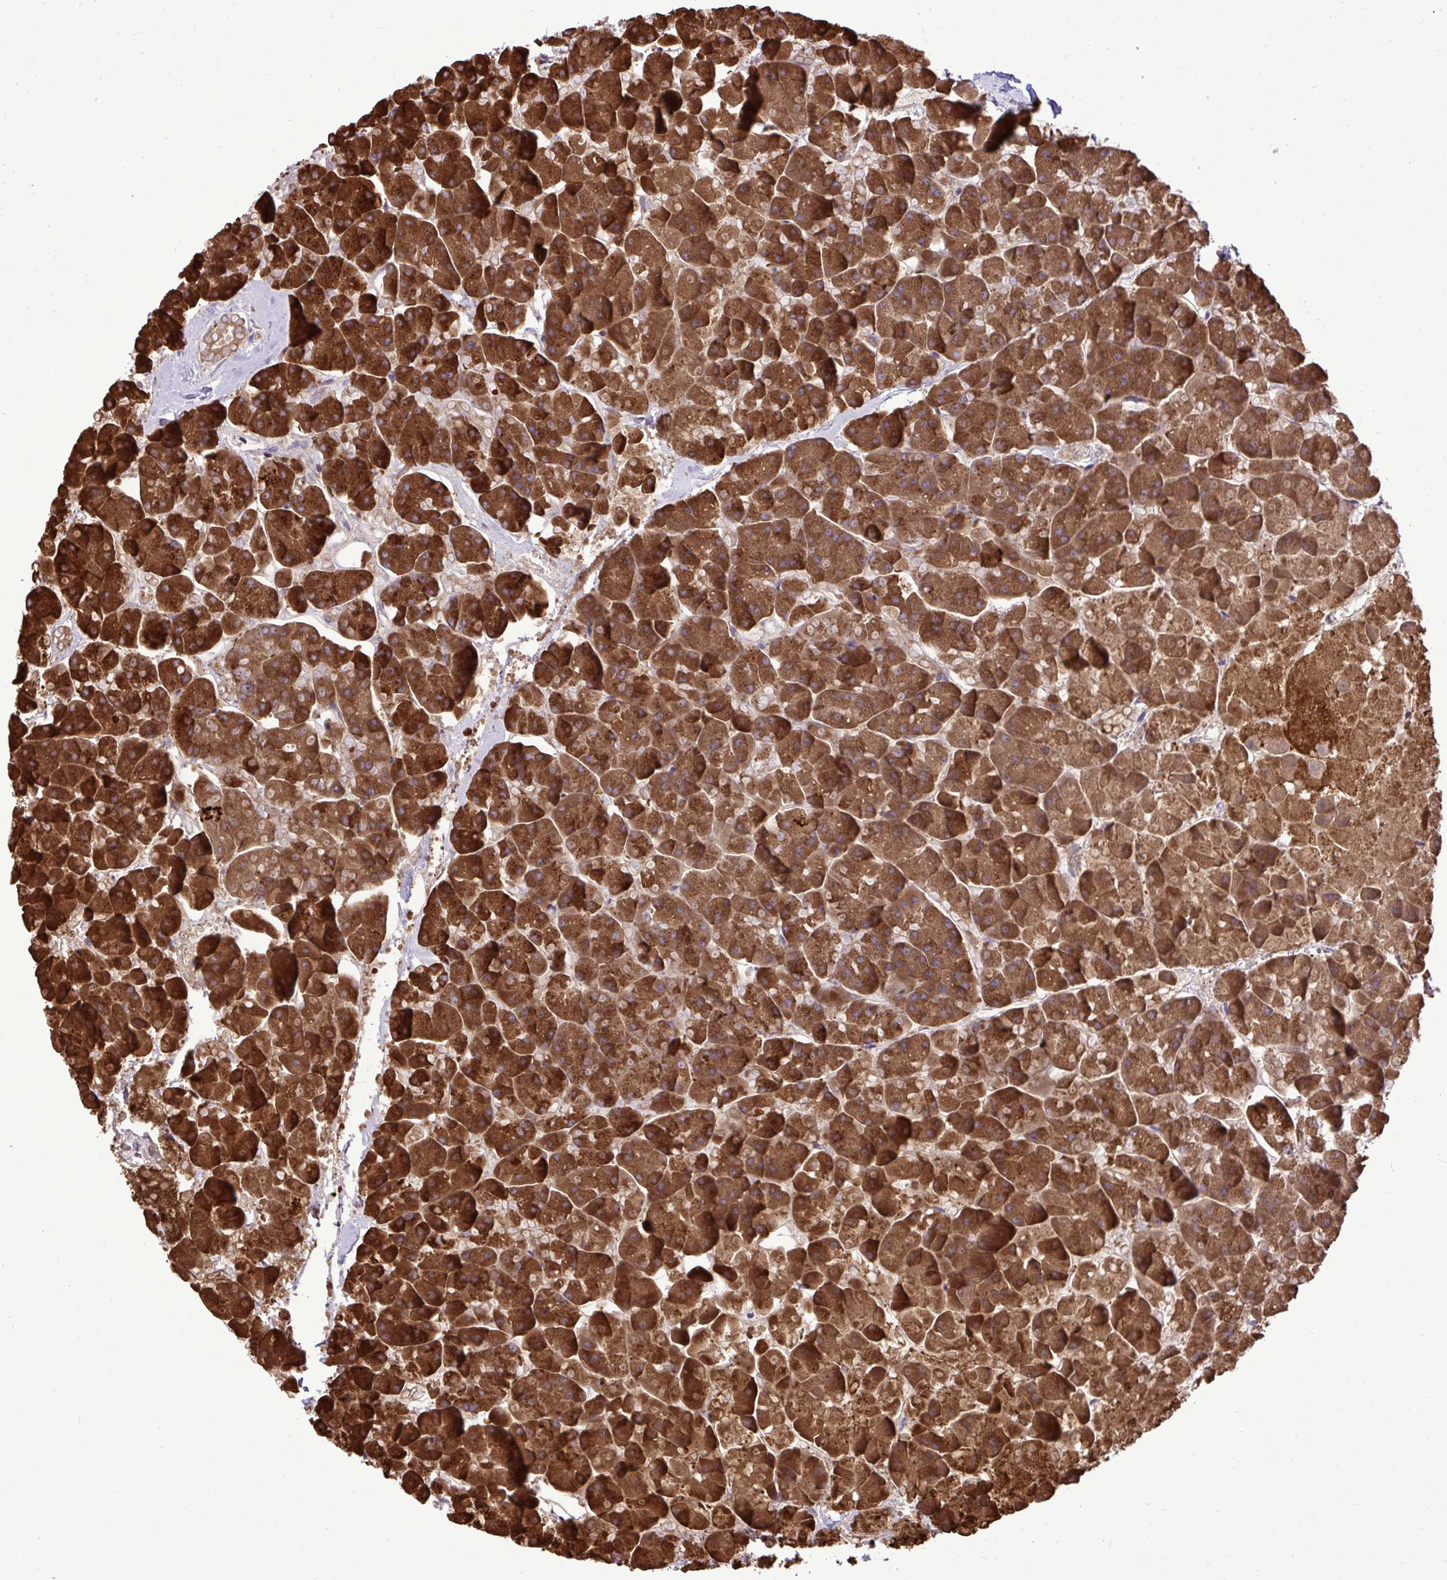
{"staining": {"intensity": "strong", "quantity": ">75%", "location": "cytoplasmic/membranous"}, "tissue": "pancreas", "cell_type": "Exocrine glandular cells", "image_type": "normal", "snomed": [{"axis": "morphology", "description": "Normal tissue, NOS"}, {"axis": "topography", "description": "Pancreas"}, {"axis": "topography", "description": "Peripheral nerve tissue"}], "caption": "This histopathology image shows IHC staining of unremarkable human pancreas, with high strong cytoplasmic/membranous expression in approximately >75% of exocrine glandular cells.", "gene": "PAIP2", "patient": {"sex": "male", "age": 54}}